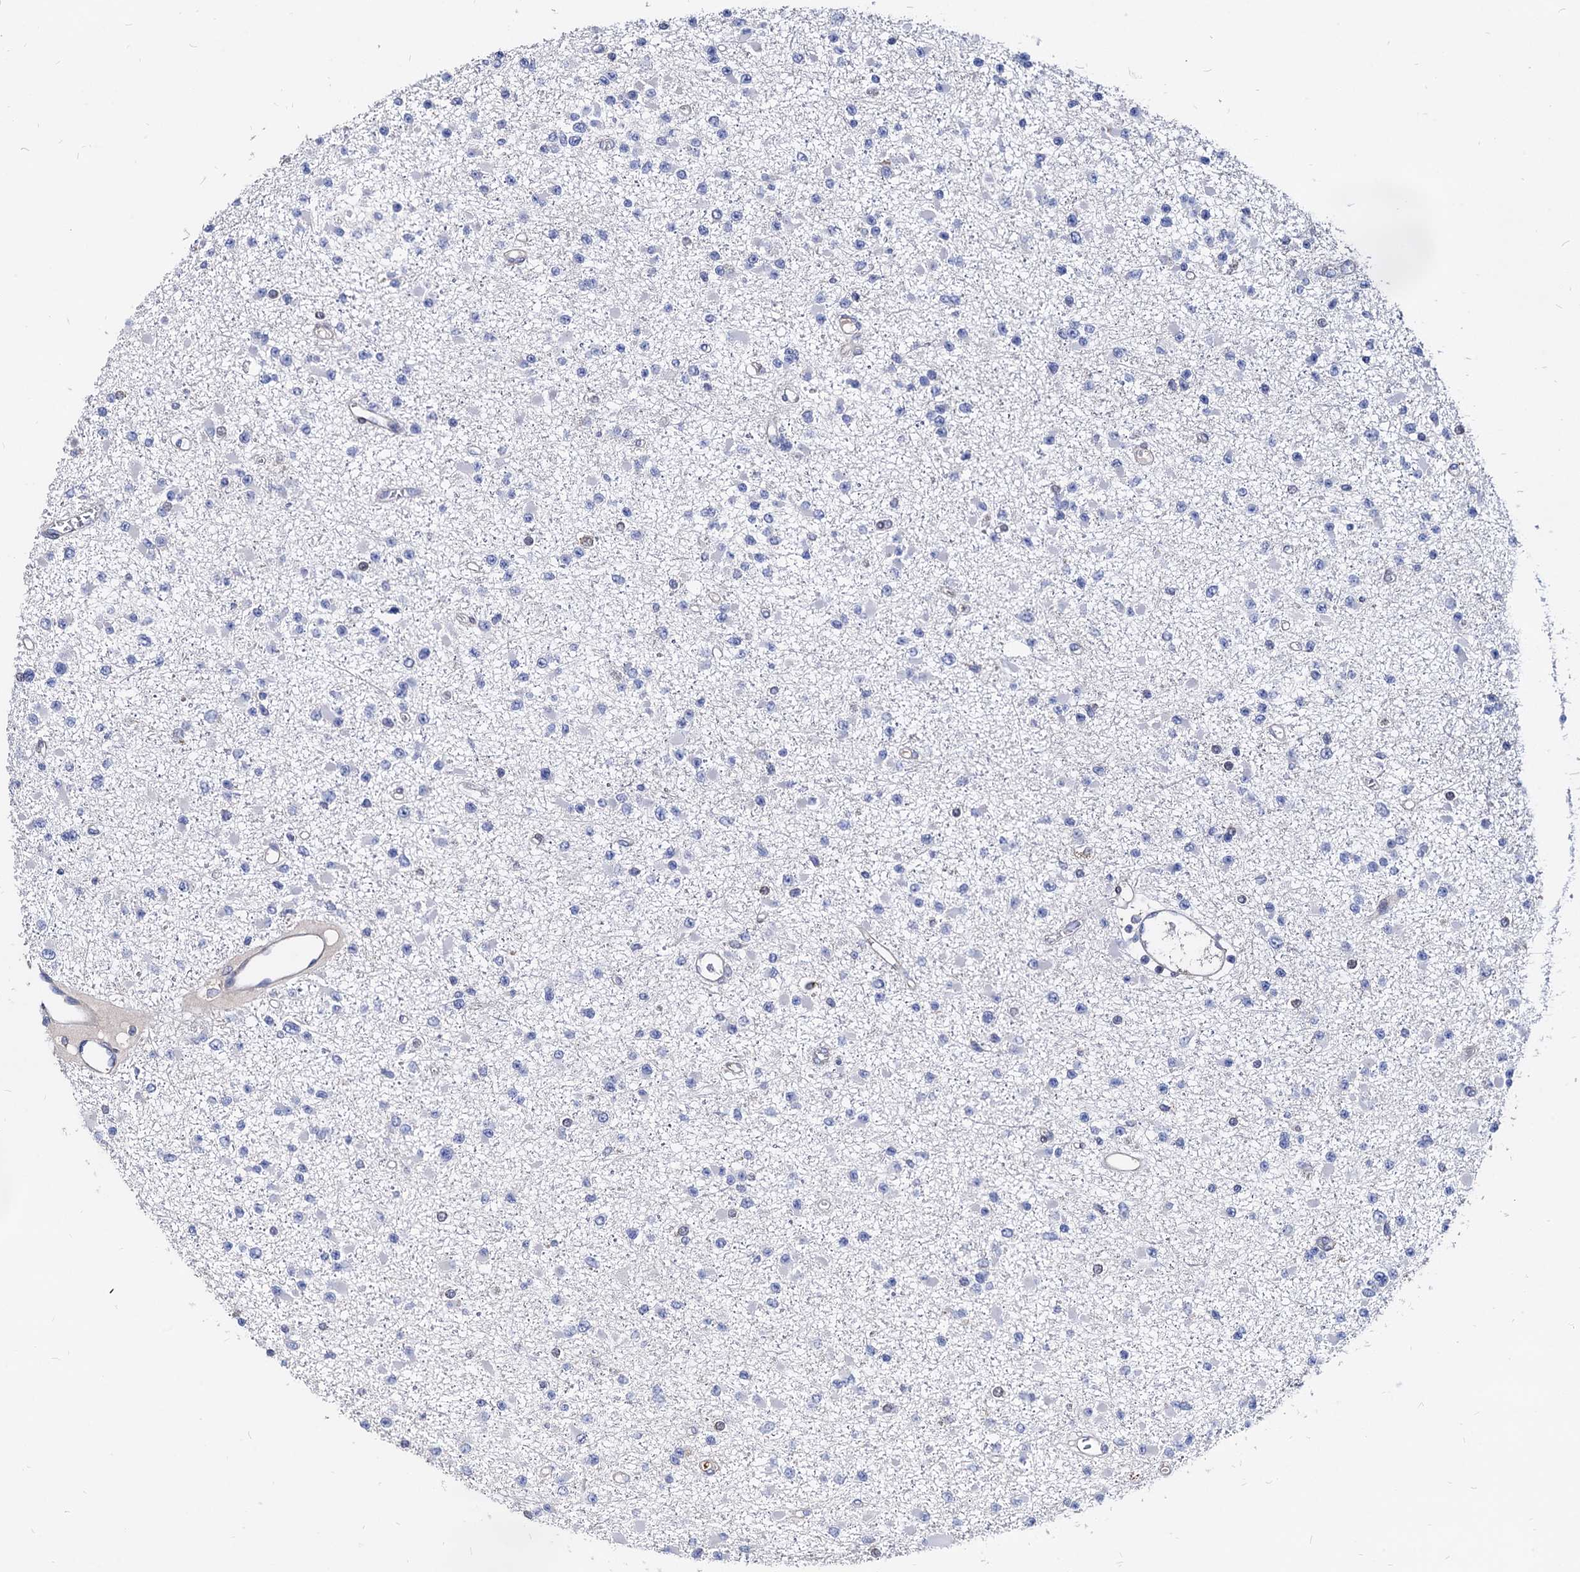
{"staining": {"intensity": "negative", "quantity": "none", "location": "none"}, "tissue": "glioma", "cell_type": "Tumor cells", "image_type": "cancer", "snomed": [{"axis": "morphology", "description": "Glioma, malignant, Low grade"}, {"axis": "topography", "description": "Brain"}], "caption": "IHC image of human malignant glioma (low-grade) stained for a protein (brown), which shows no positivity in tumor cells. (DAB immunohistochemistry visualized using brightfield microscopy, high magnification).", "gene": "CPPED1", "patient": {"sex": "female", "age": 22}}